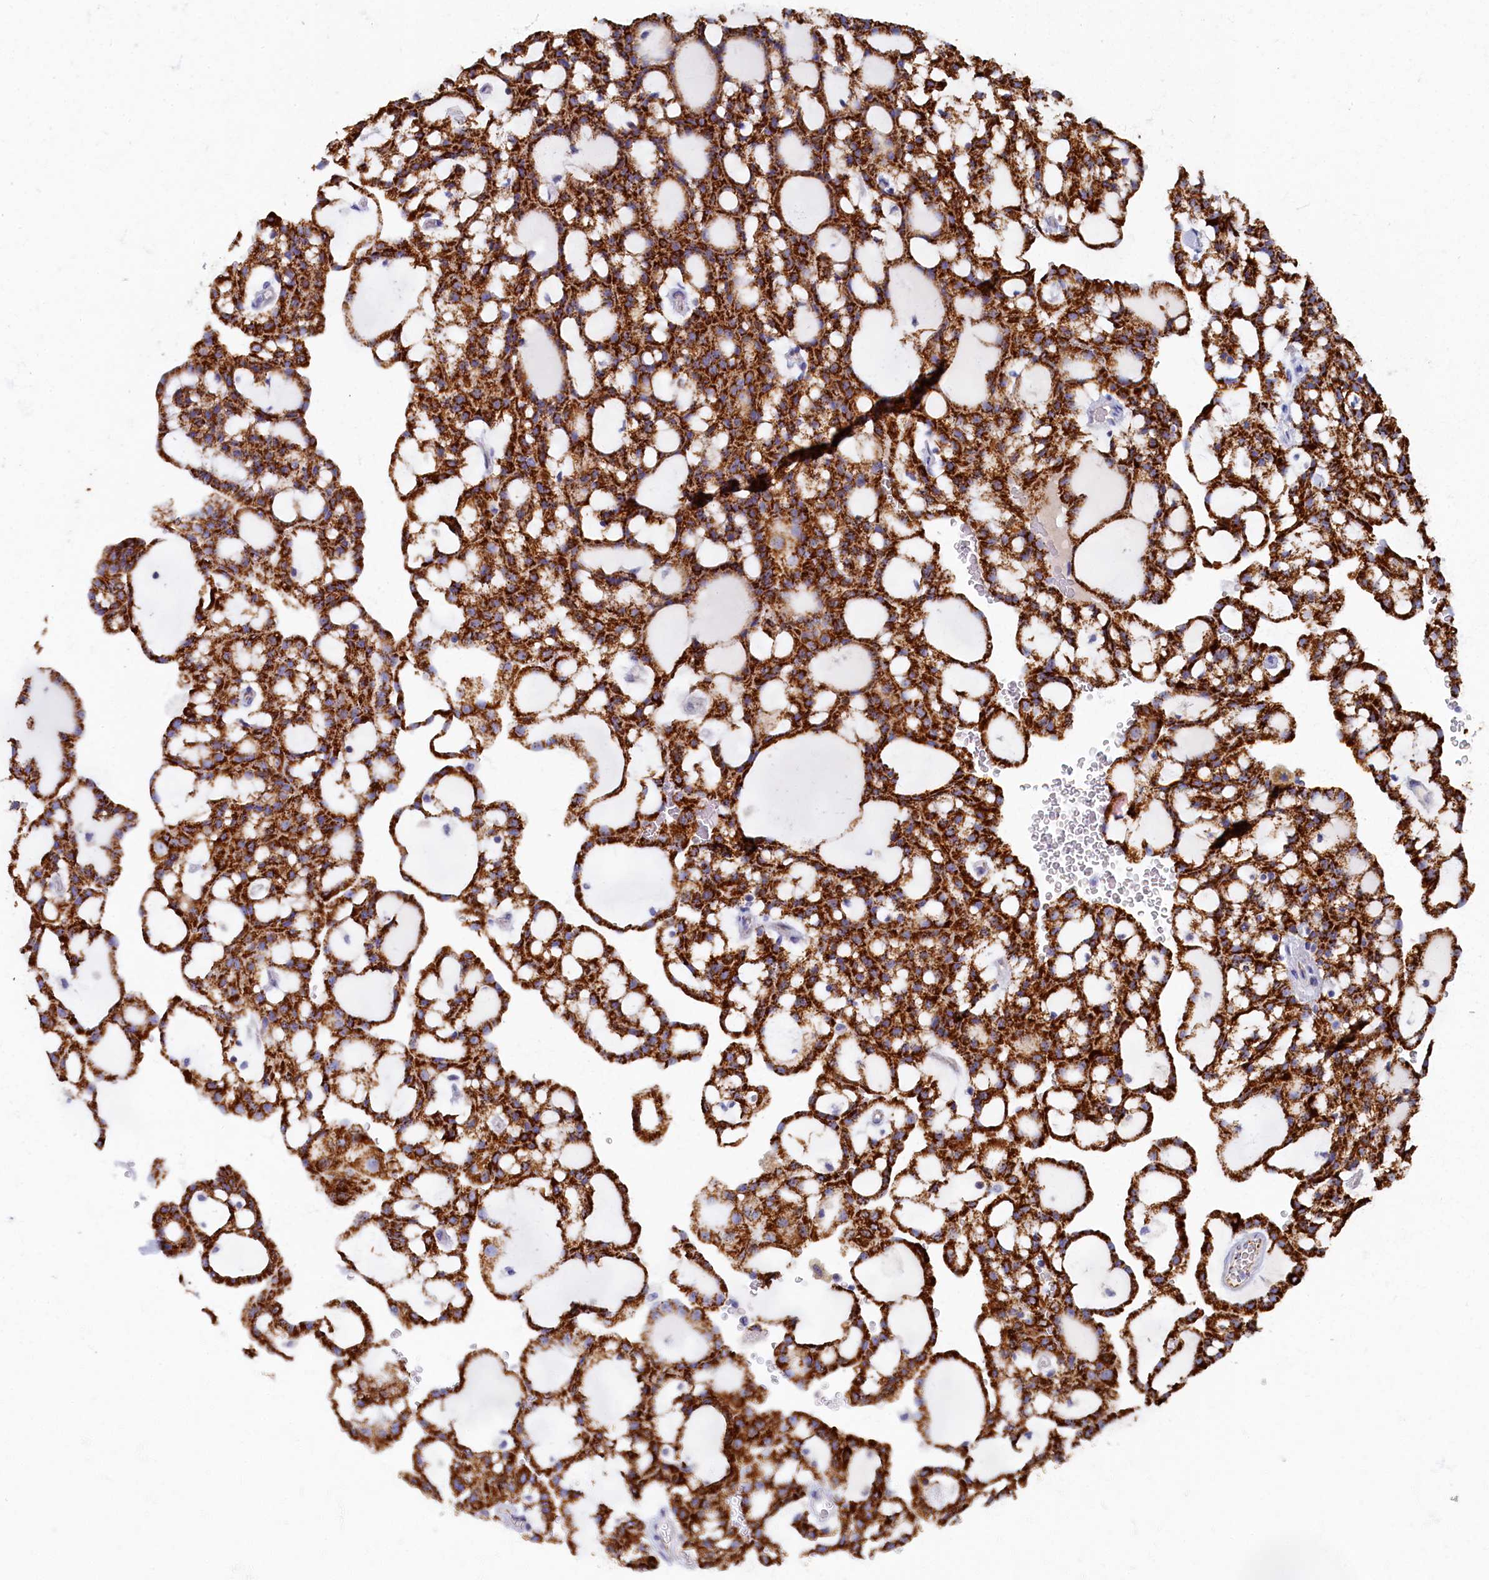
{"staining": {"intensity": "strong", "quantity": ">75%", "location": "cytoplasmic/membranous"}, "tissue": "renal cancer", "cell_type": "Tumor cells", "image_type": "cancer", "snomed": [{"axis": "morphology", "description": "Adenocarcinoma, NOS"}, {"axis": "topography", "description": "Kidney"}], "caption": "A micrograph showing strong cytoplasmic/membranous expression in about >75% of tumor cells in renal cancer (adenocarcinoma), as visualized by brown immunohistochemical staining.", "gene": "OCIAD2", "patient": {"sex": "male", "age": 63}}